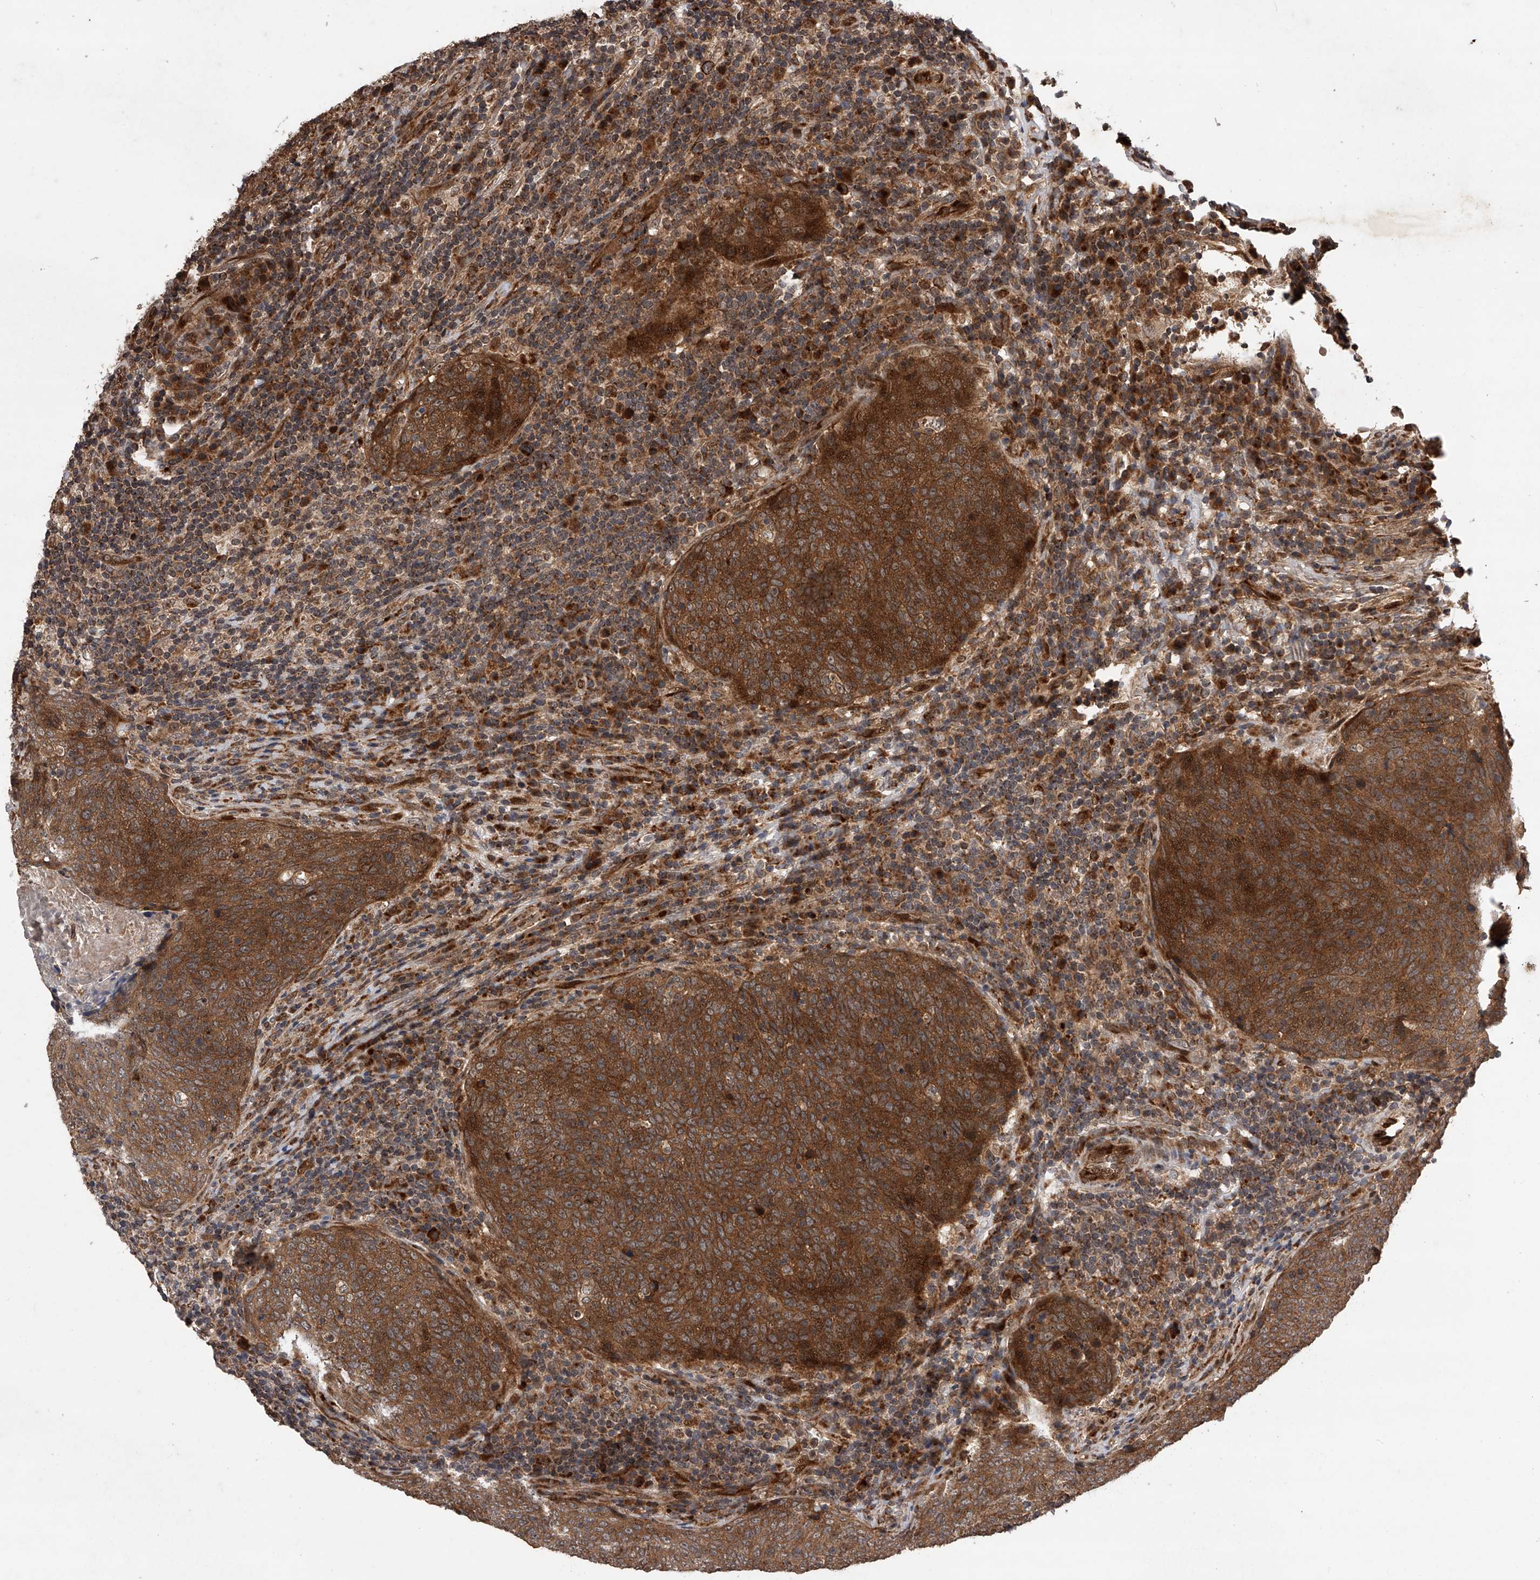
{"staining": {"intensity": "strong", "quantity": ">75%", "location": "cytoplasmic/membranous"}, "tissue": "head and neck cancer", "cell_type": "Tumor cells", "image_type": "cancer", "snomed": [{"axis": "morphology", "description": "Squamous cell carcinoma, NOS"}, {"axis": "morphology", "description": "Squamous cell carcinoma, metastatic, NOS"}, {"axis": "topography", "description": "Lymph node"}, {"axis": "topography", "description": "Head-Neck"}], "caption": "DAB immunohistochemical staining of head and neck cancer (metastatic squamous cell carcinoma) reveals strong cytoplasmic/membranous protein expression in approximately >75% of tumor cells.", "gene": "MAP3K11", "patient": {"sex": "male", "age": 62}}